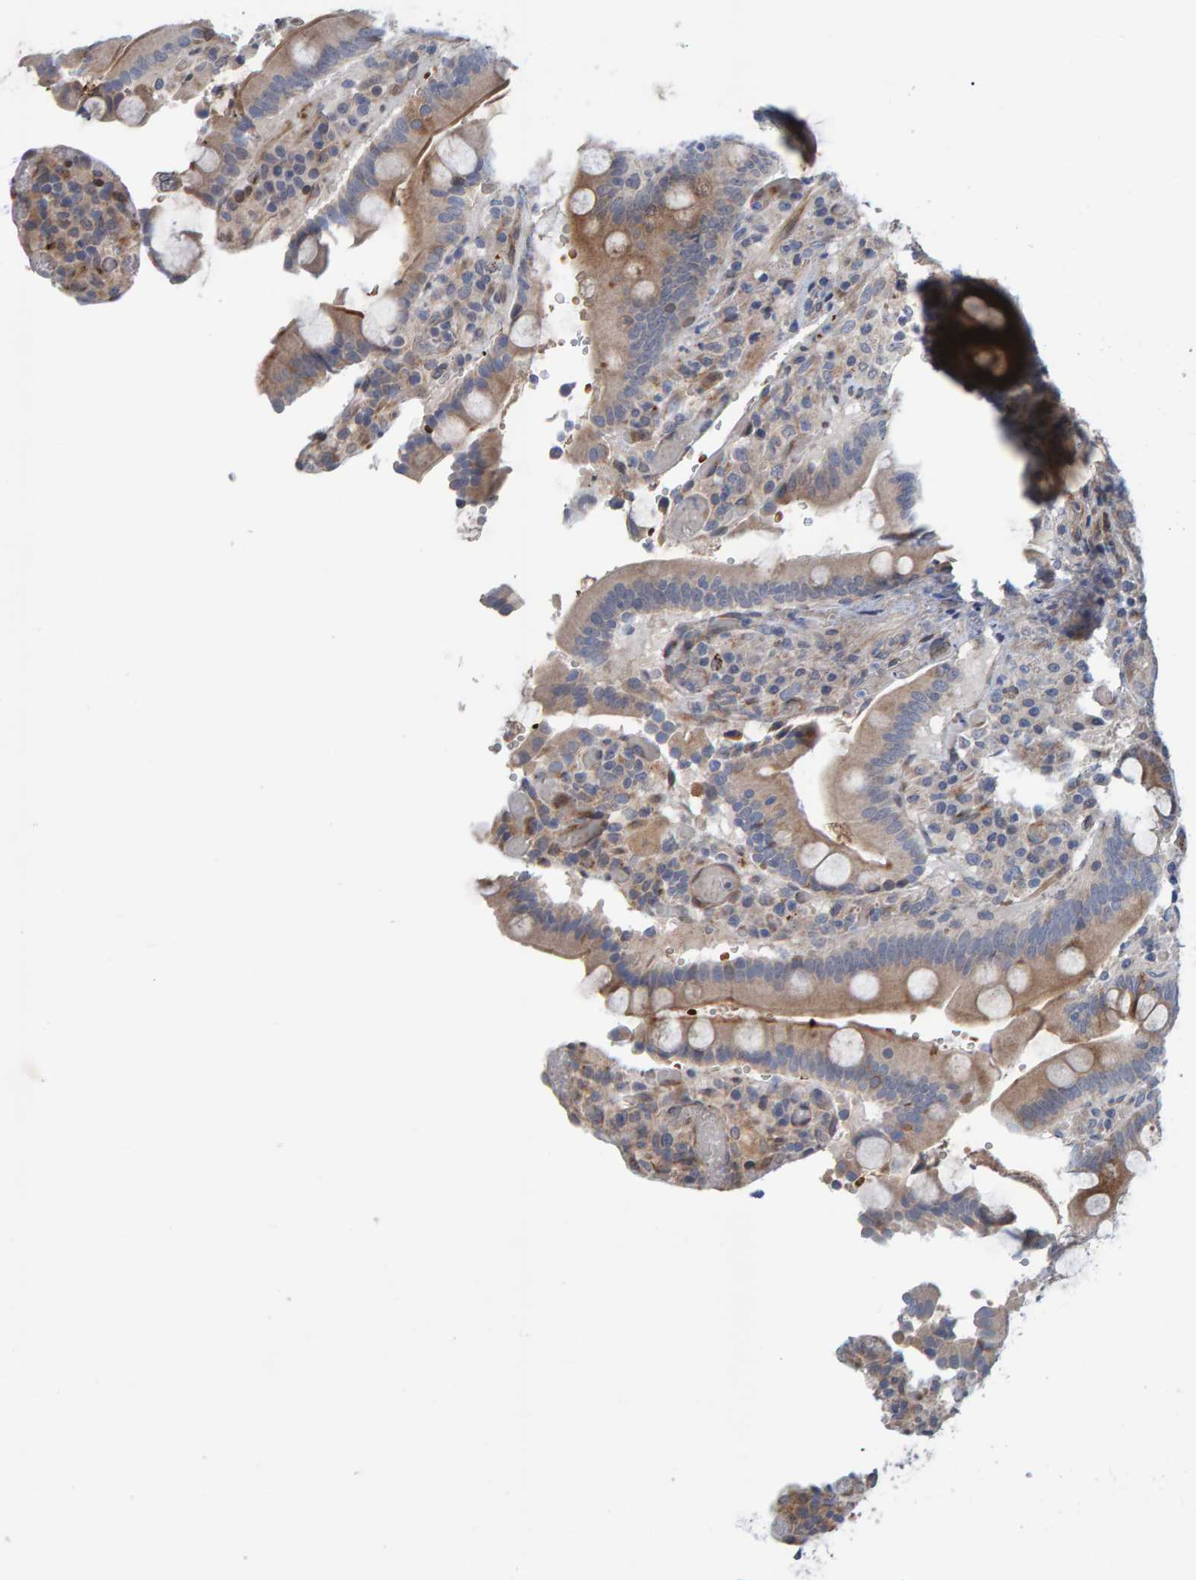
{"staining": {"intensity": "strong", "quantity": "25%-75%", "location": "cytoplasmic/membranous"}, "tissue": "duodenum", "cell_type": "Glandular cells", "image_type": "normal", "snomed": [{"axis": "morphology", "description": "Normal tissue, NOS"}, {"axis": "topography", "description": "Small intestine, NOS"}], "caption": "Duodenum stained with immunohistochemistry exhibits strong cytoplasmic/membranous positivity in approximately 25%-75% of glandular cells.", "gene": "MFSD6L", "patient": {"sex": "female", "age": 71}}